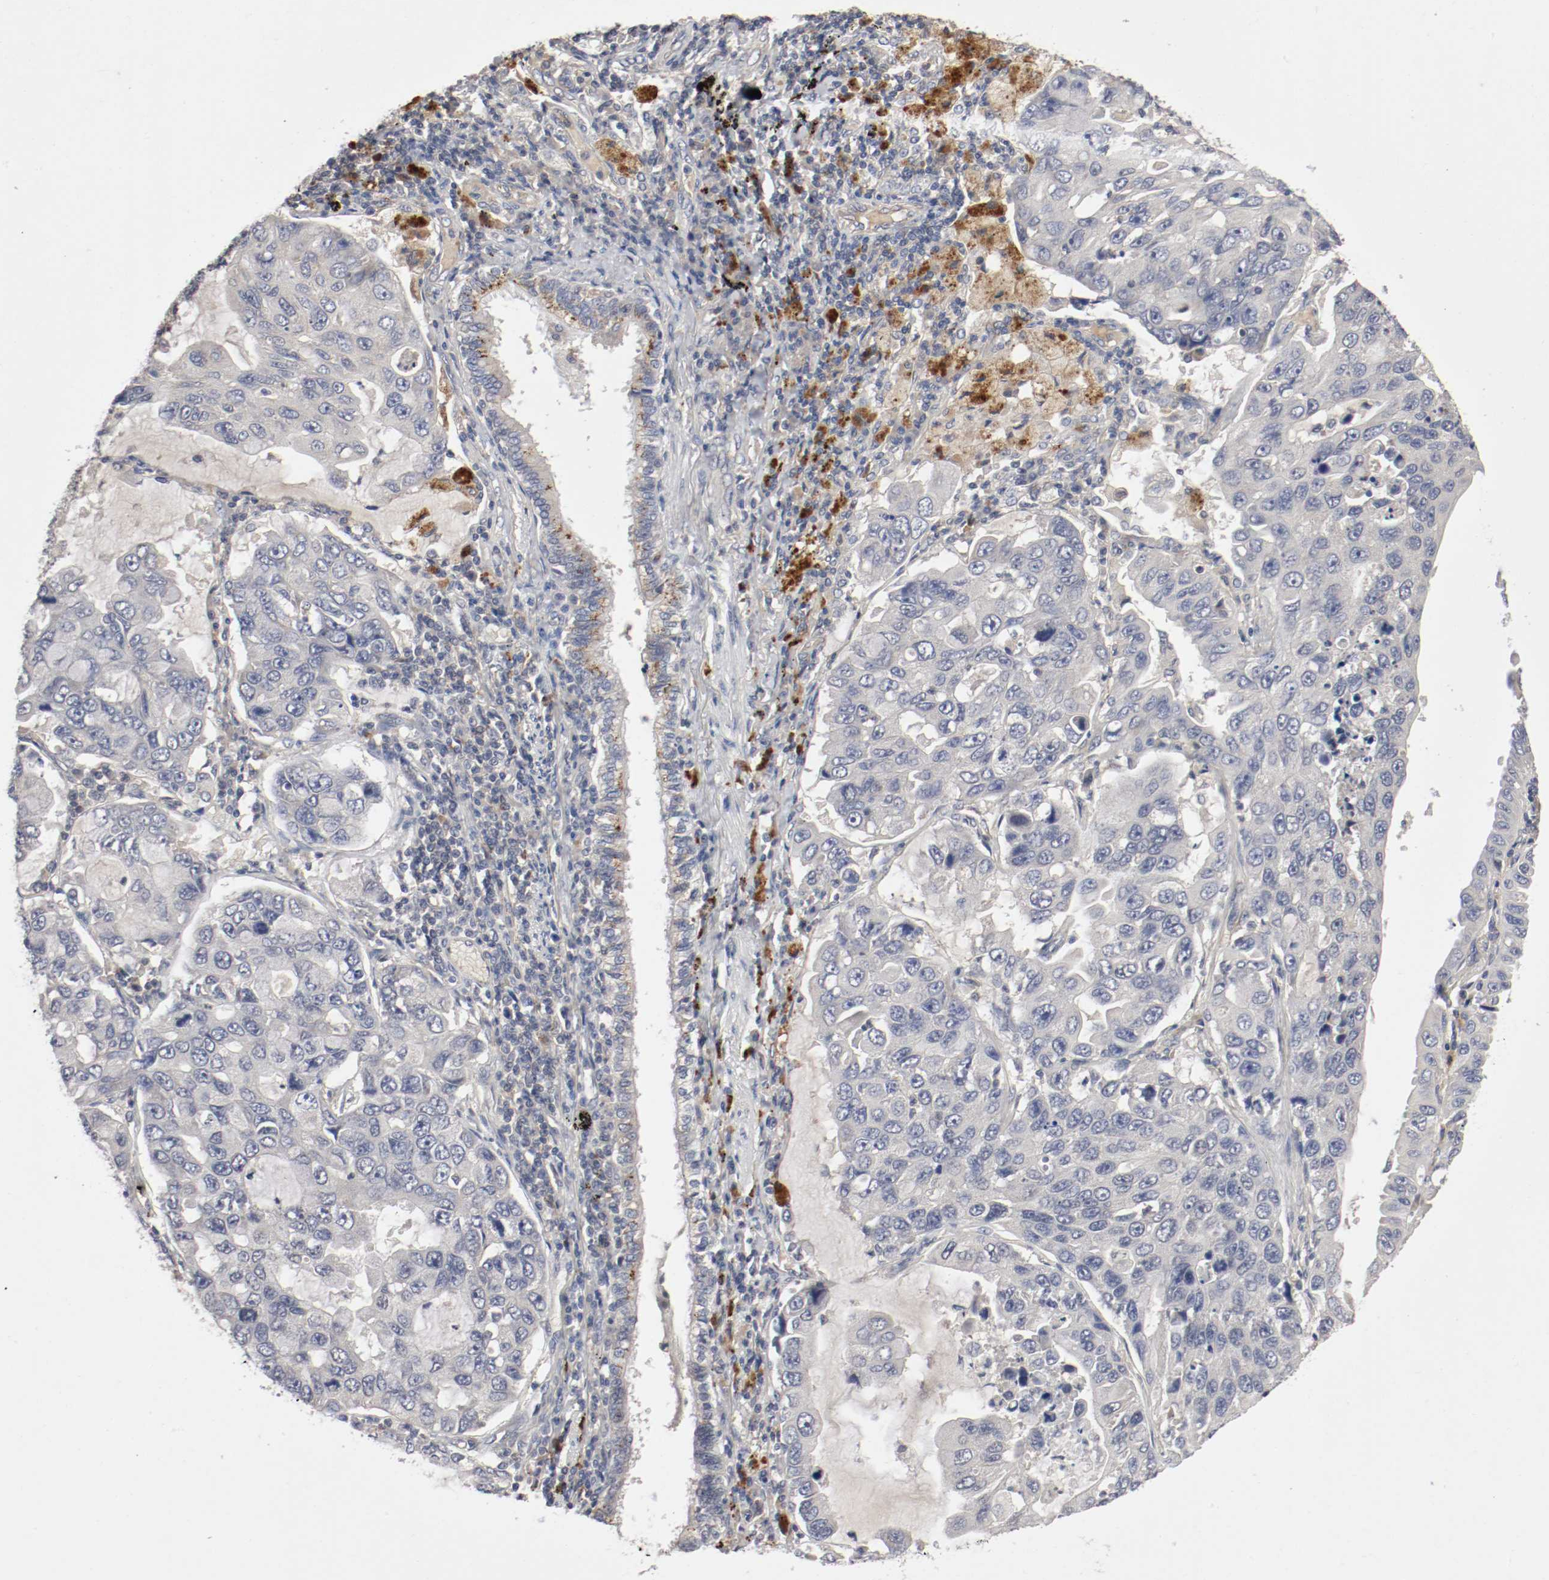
{"staining": {"intensity": "weak", "quantity": "<25%", "location": "cytoplasmic/membranous"}, "tissue": "lung cancer", "cell_type": "Tumor cells", "image_type": "cancer", "snomed": [{"axis": "morphology", "description": "Adenocarcinoma, NOS"}, {"axis": "topography", "description": "Lung"}], "caption": "Immunohistochemical staining of human lung adenocarcinoma demonstrates no significant staining in tumor cells. (DAB immunohistochemistry, high magnification).", "gene": "REN", "patient": {"sex": "male", "age": 64}}